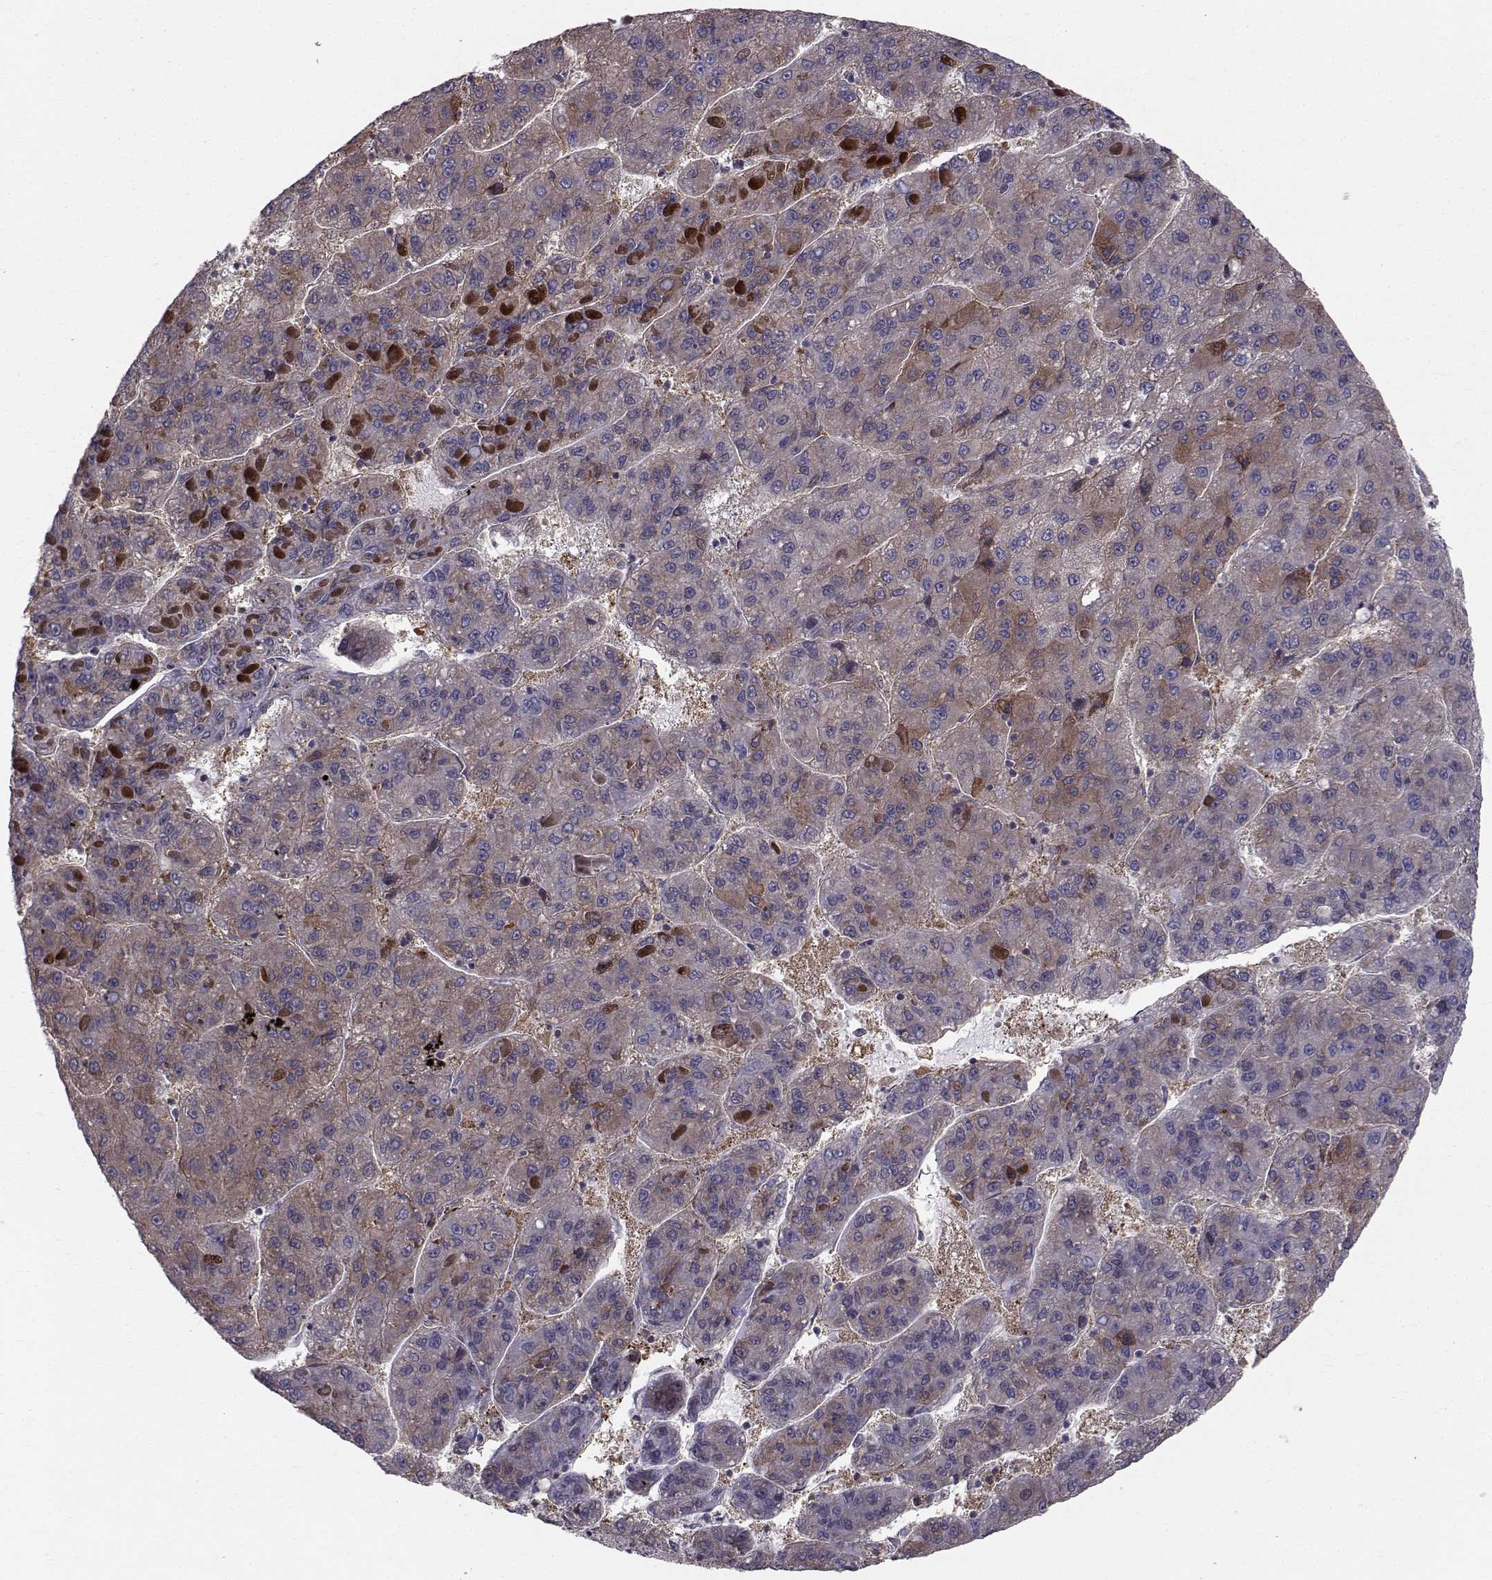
{"staining": {"intensity": "moderate", "quantity": "25%-75%", "location": "cytoplasmic/membranous"}, "tissue": "liver cancer", "cell_type": "Tumor cells", "image_type": "cancer", "snomed": [{"axis": "morphology", "description": "Carcinoma, Hepatocellular, NOS"}, {"axis": "topography", "description": "Liver"}], "caption": "Immunohistochemistry (IHC) (DAB) staining of liver hepatocellular carcinoma displays moderate cytoplasmic/membranous protein expression in approximately 25%-75% of tumor cells. (DAB IHC with brightfield microscopy, high magnification).", "gene": "HSP90AB1", "patient": {"sex": "female", "age": 82}}